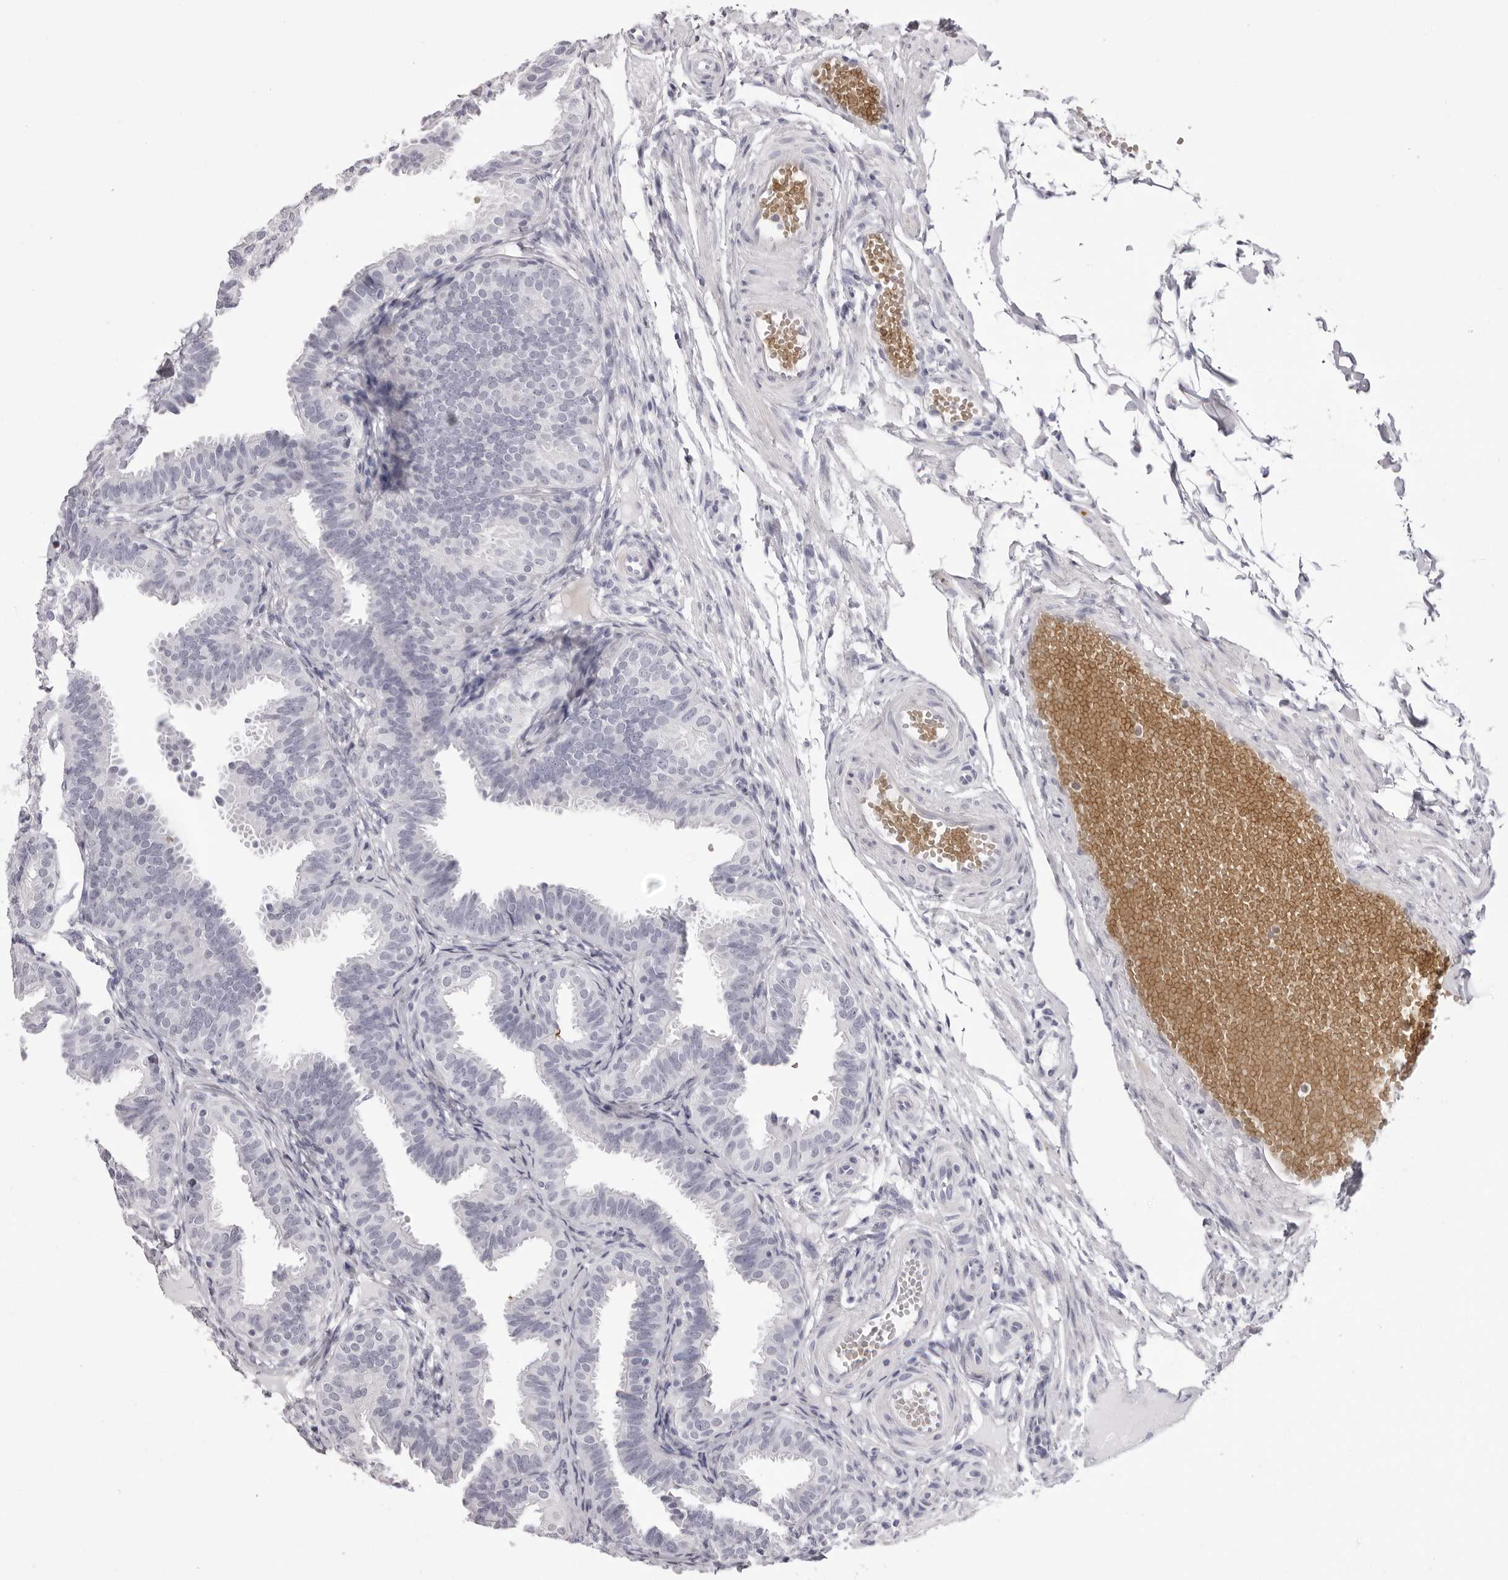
{"staining": {"intensity": "negative", "quantity": "none", "location": "none"}, "tissue": "fallopian tube", "cell_type": "Glandular cells", "image_type": "normal", "snomed": [{"axis": "morphology", "description": "Normal tissue, NOS"}, {"axis": "topography", "description": "Fallopian tube"}], "caption": "A micrograph of human fallopian tube is negative for staining in glandular cells. The staining was performed using DAB to visualize the protein expression in brown, while the nuclei were stained in blue with hematoxylin (Magnification: 20x).", "gene": "SPTA1", "patient": {"sex": "female", "age": 35}}